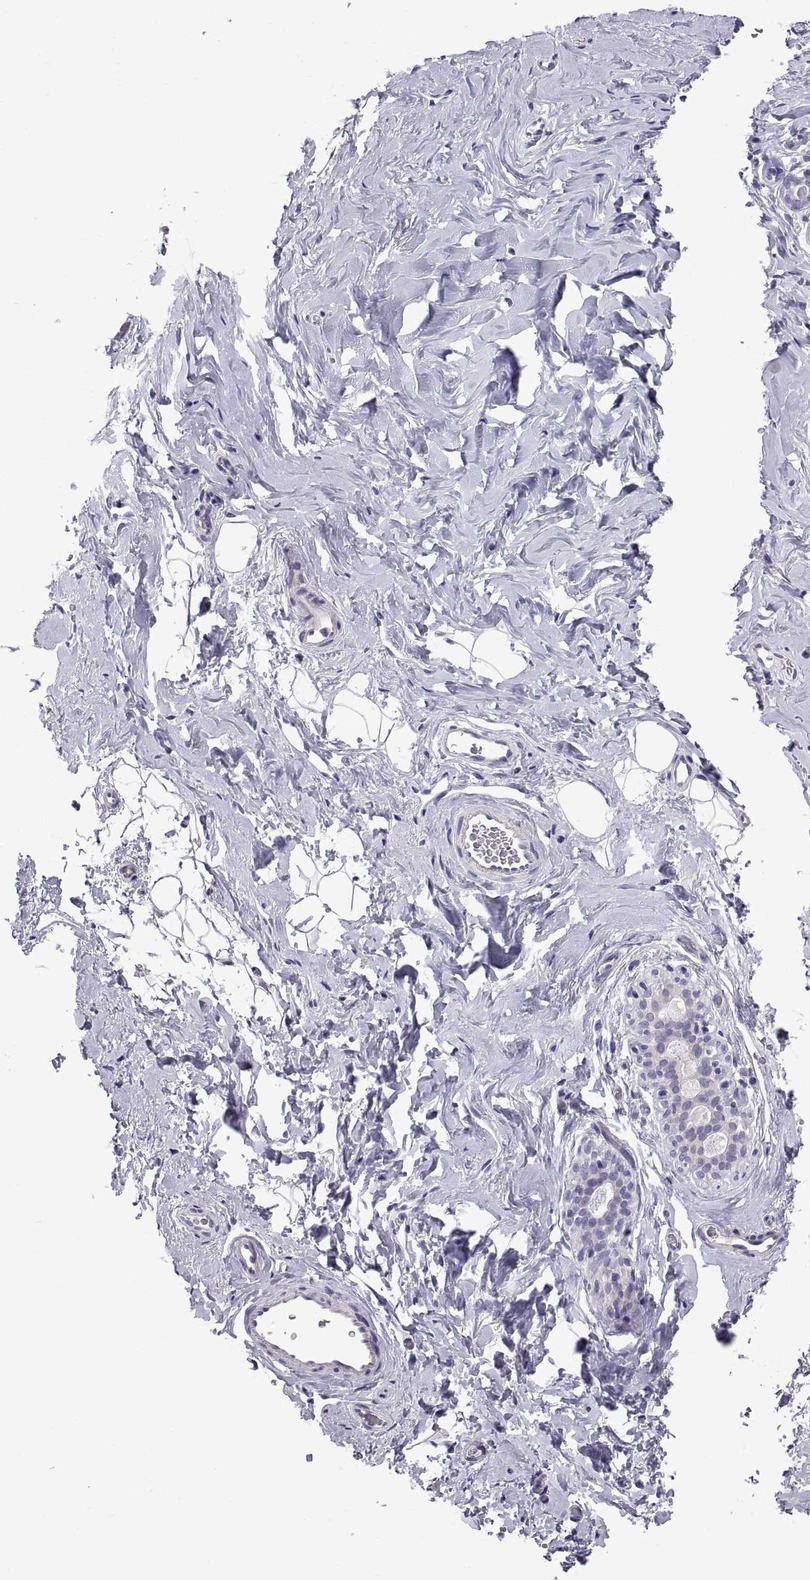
{"staining": {"intensity": "negative", "quantity": "none", "location": "none"}, "tissue": "breast", "cell_type": "Adipocytes", "image_type": "normal", "snomed": [{"axis": "morphology", "description": "Normal tissue, NOS"}, {"axis": "topography", "description": "Skin"}, {"axis": "topography", "description": "Breast"}], "caption": "IHC of benign human breast reveals no staining in adipocytes.", "gene": "SPDYE10", "patient": {"sex": "female", "age": 43}}